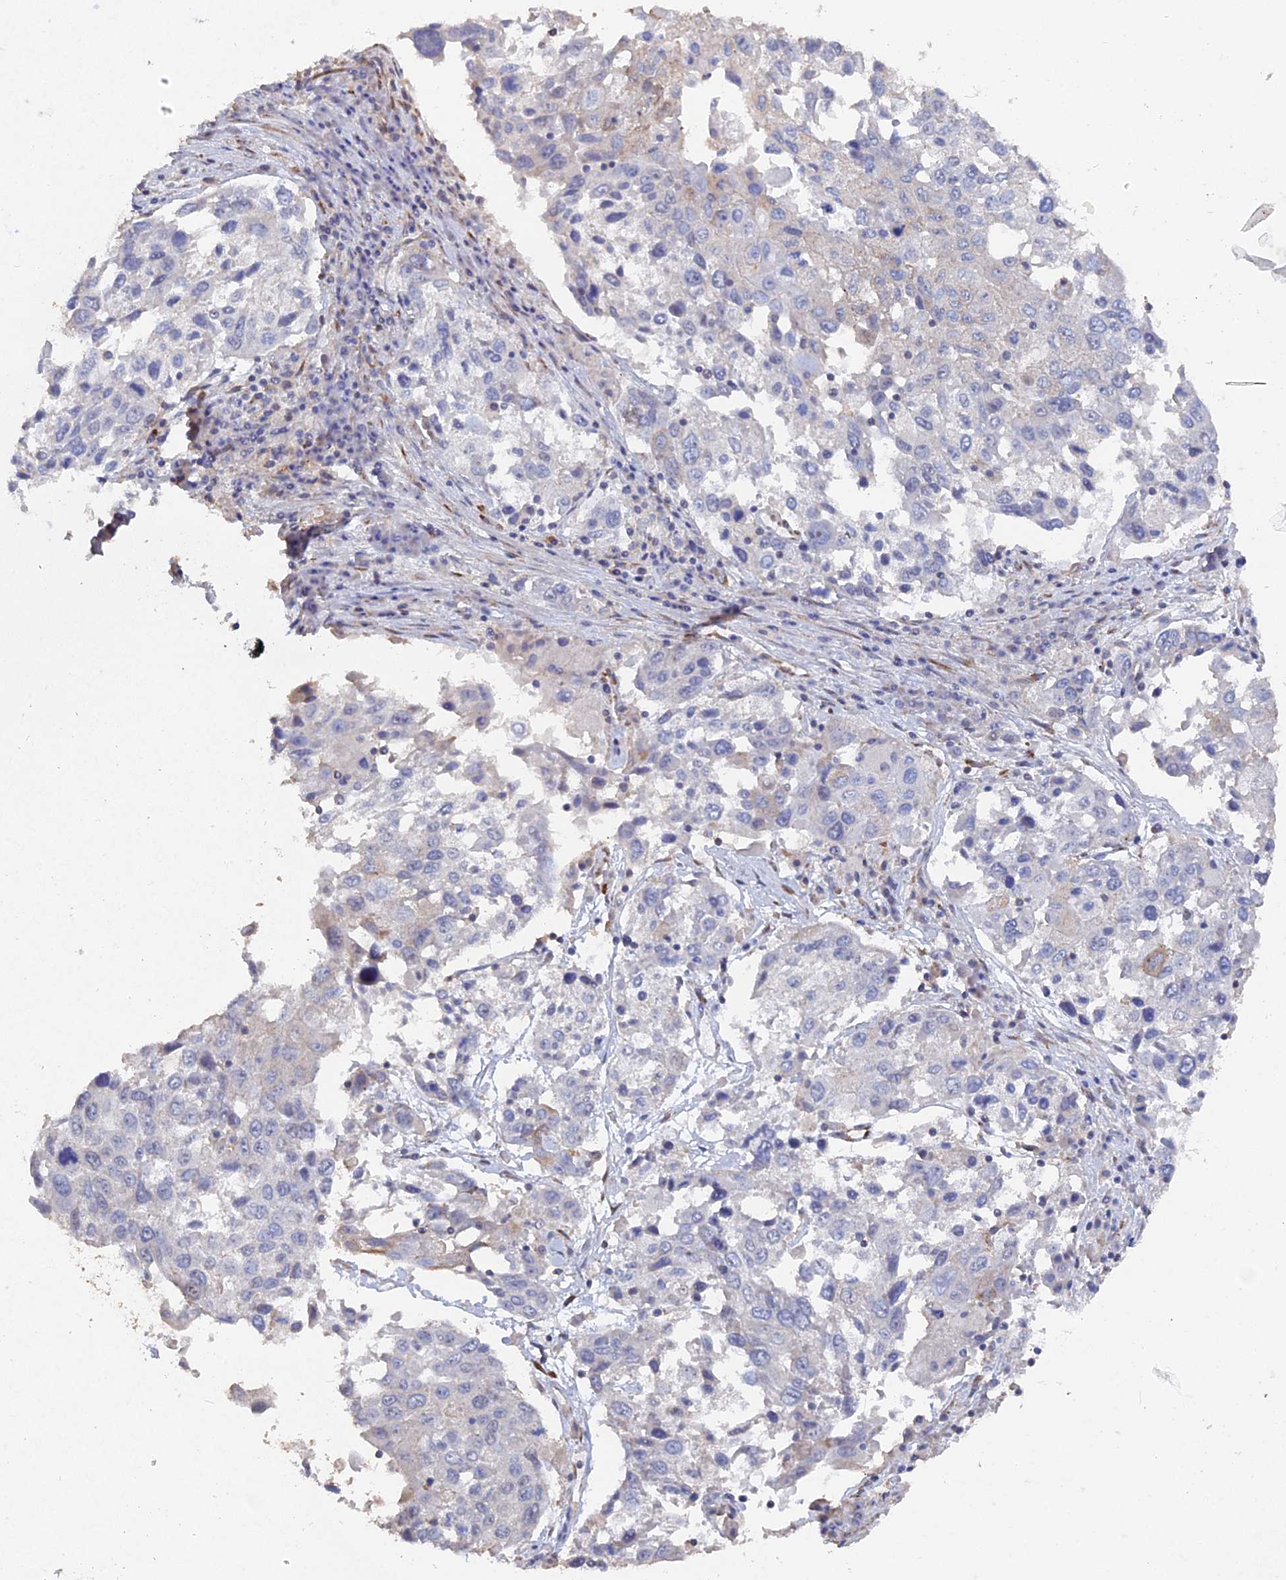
{"staining": {"intensity": "negative", "quantity": "none", "location": "none"}, "tissue": "lung cancer", "cell_type": "Tumor cells", "image_type": "cancer", "snomed": [{"axis": "morphology", "description": "Squamous cell carcinoma, NOS"}, {"axis": "topography", "description": "Lung"}], "caption": "An immunohistochemistry histopathology image of squamous cell carcinoma (lung) is shown. There is no staining in tumor cells of squamous cell carcinoma (lung). (Stains: DAB immunohistochemistry with hematoxylin counter stain, Microscopy: brightfield microscopy at high magnification).", "gene": "SEMG2", "patient": {"sex": "male", "age": 65}}